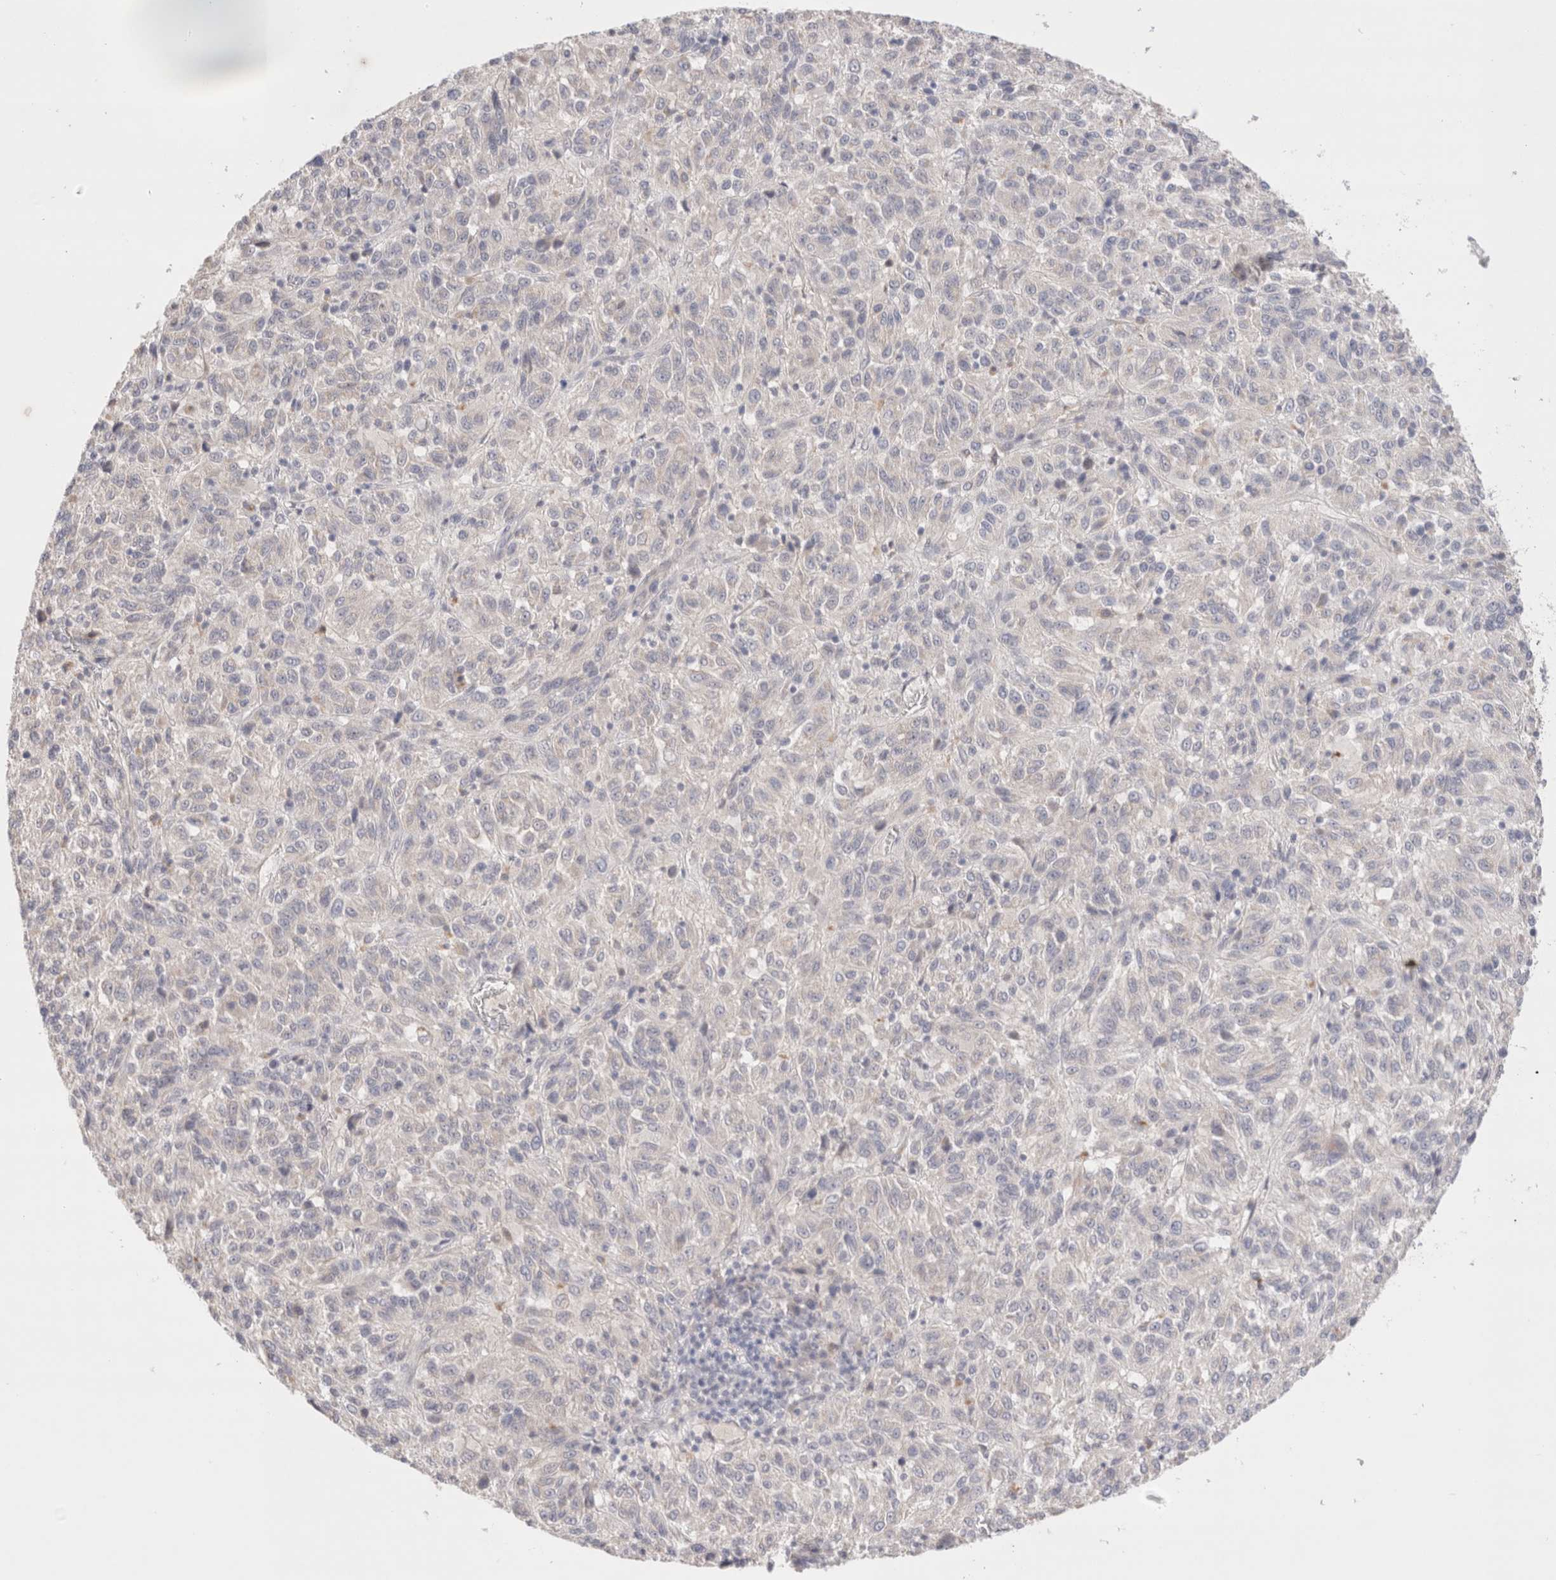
{"staining": {"intensity": "negative", "quantity": "none", "location": "none"}, "tissue": "melanoma", "cell_type": "Tumor cells", "image_type": "cancer", "snomed": [{"axis": "morphology", "description": "Malignant melanoma, Metastatic site"}, {"axis": "topography", "description": "Lung"}], "caption": "Immunohistochemical staining of human melanoma exhibits no significant positivity in tumor cells.", "gene": "SPATA20", "patient": {"sex": "male", "age": 64}}